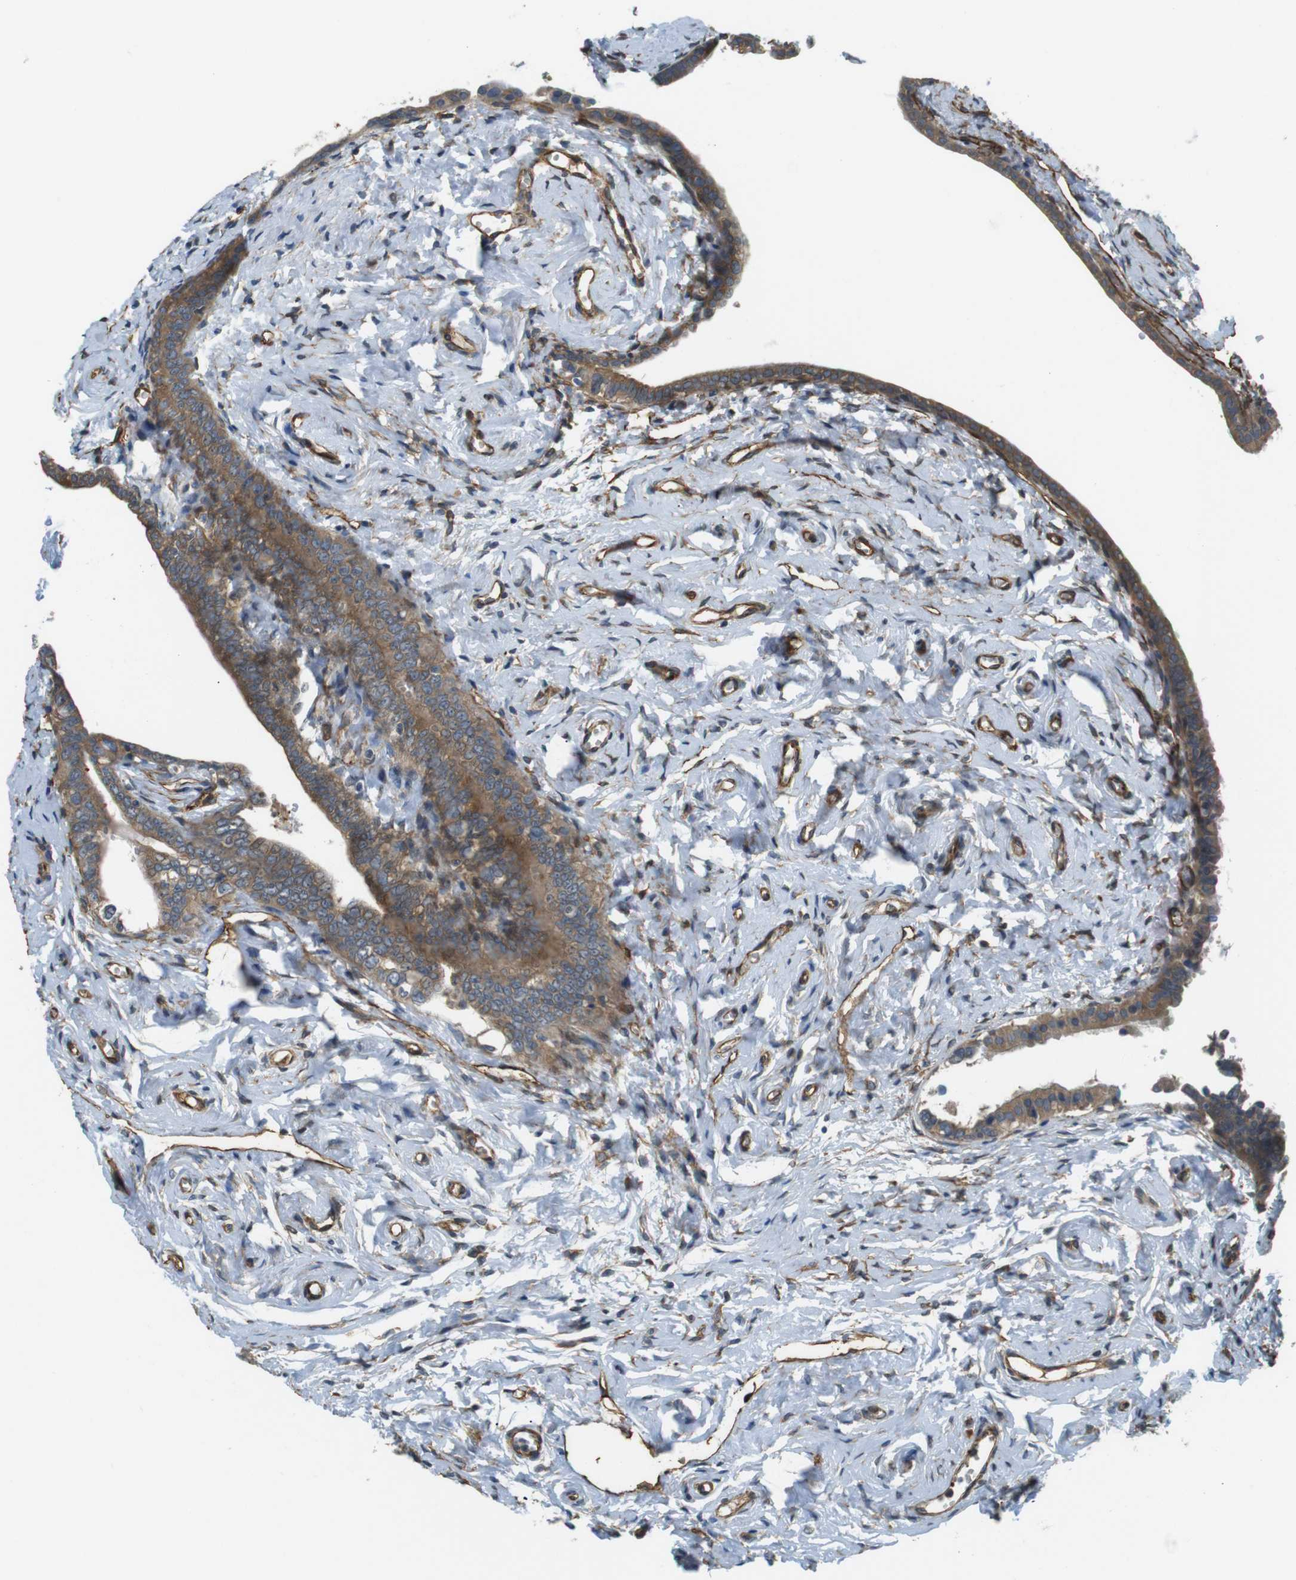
{"staining": {"intensity": "moderate", "quantity": ">75%", "location": "cytoplasmic/membranous"}, "tissue": "fallopian tube", "cell_type": "Glandular cells", "image_type": "normal", "snomed": [{"axis": "morphology", "description": "Normal tissue, NOS"}, {"axis": "topography", "description": "Fallopian tube"}], "caption": "High-magnification brightfield microscopy of benign fallopian tube stained with DAB (3,3'-diaminobenzidine) (brown) and counterstained with hematoxylin (blue). glandular cells exhibit moderate cytoplasmic/membranous positivity is present in about>75% of cells. The staining was performed using DAB to visualize the protein expression in brown, while the nuclei were stained in blue with hematoxylin (Magnification: 20x).", "gene": "TSC1", "patient": {"sex": "female", "age": 71}}